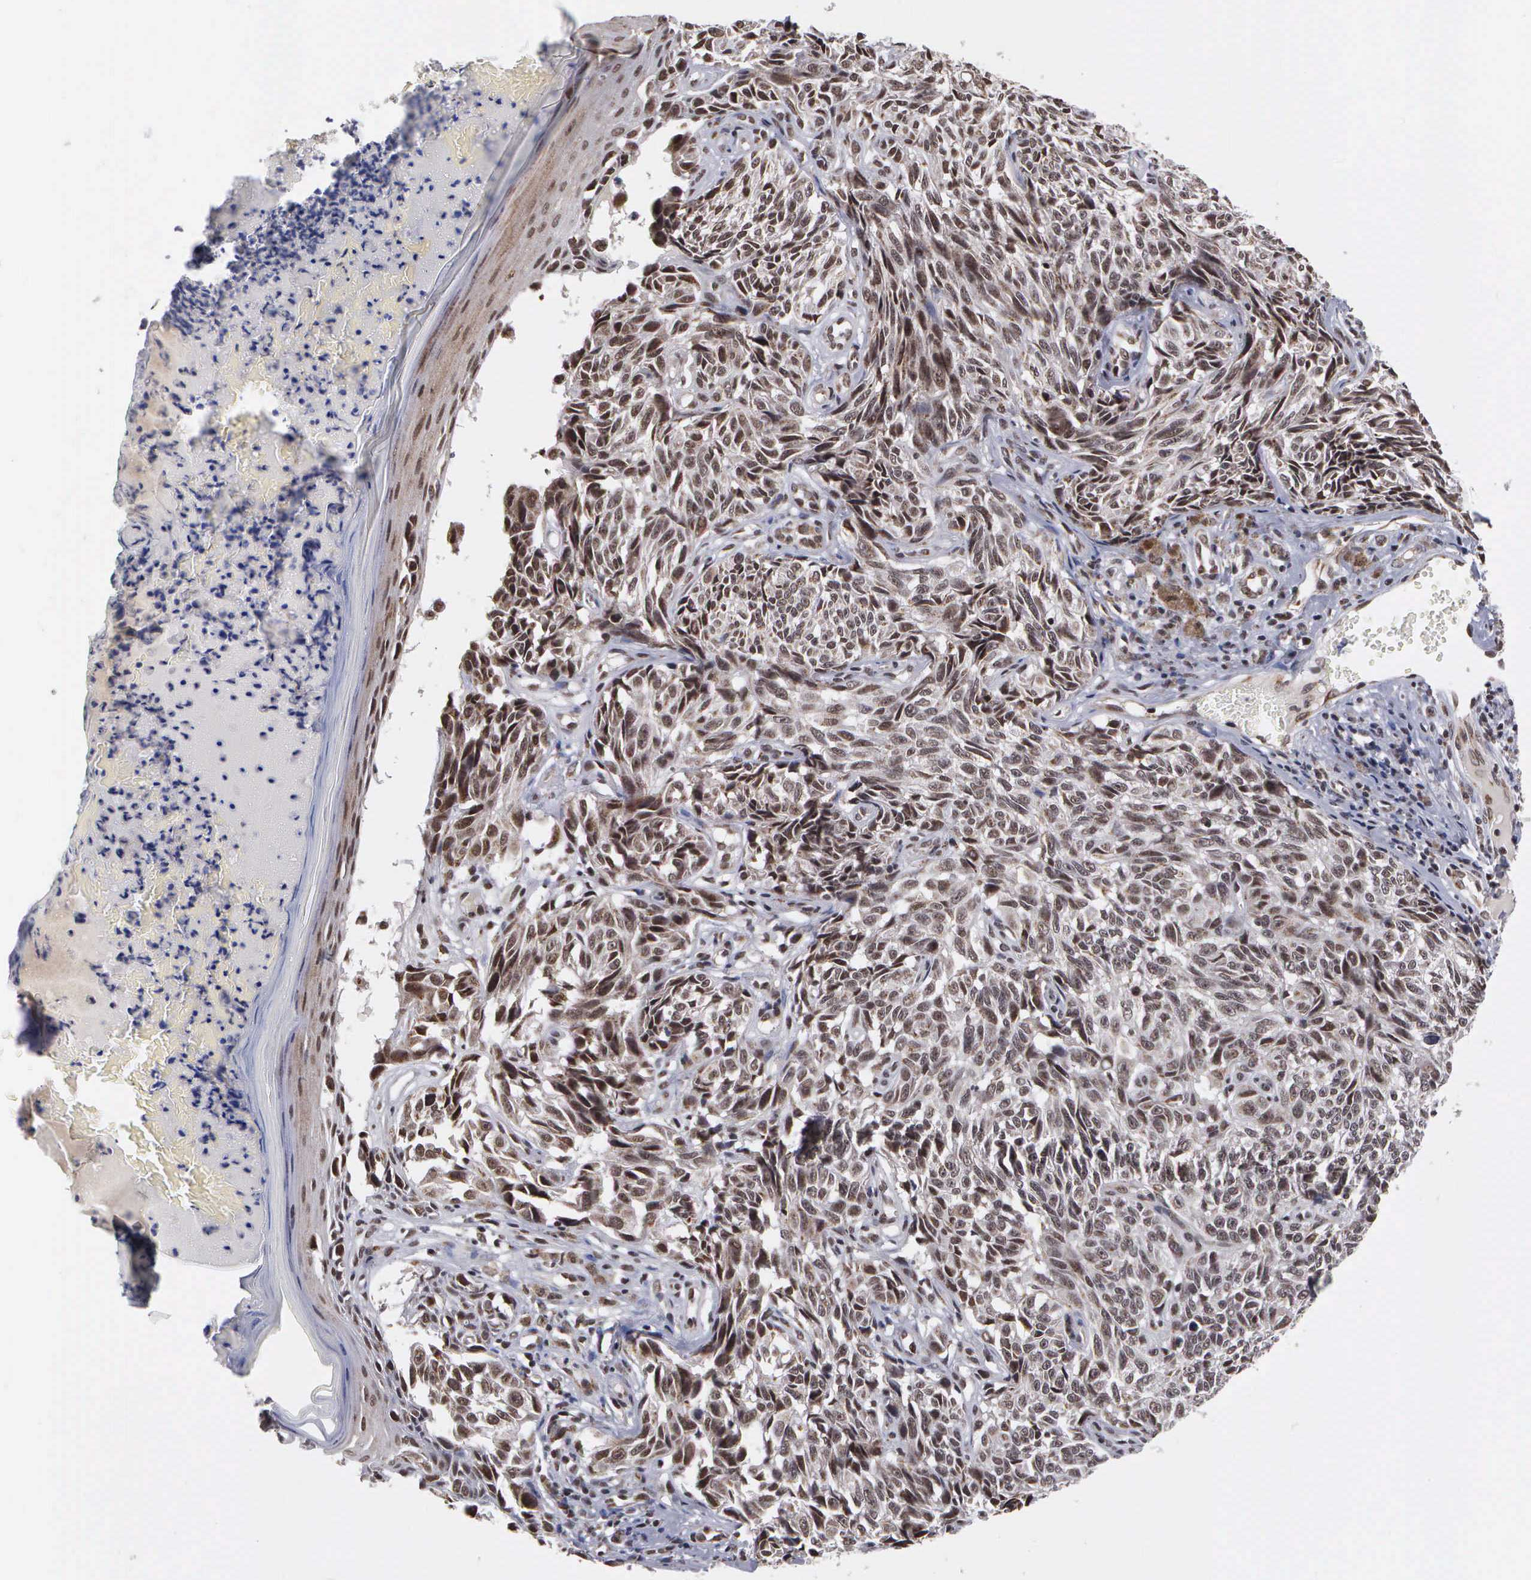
{"staining": {"intensity": "strong", "quantity": ">75%", "location": "nuclear"}, "tissue": "melanoma", "cell_type": "Tumor cells", "image_type": "cancer", "snomed": [{"axis": "morphology", "description": "Malignant melanoma, NOS"}, {"axis": "topography", "description": "Skin"}], "caption": "Strong nuclear positivity for a protein is identified in about >75% of tumor cells of malignant melanoma using immunohistochemistry.", "gene": "GTF2A1", "patient": {"sex": "male", "age": 67}}